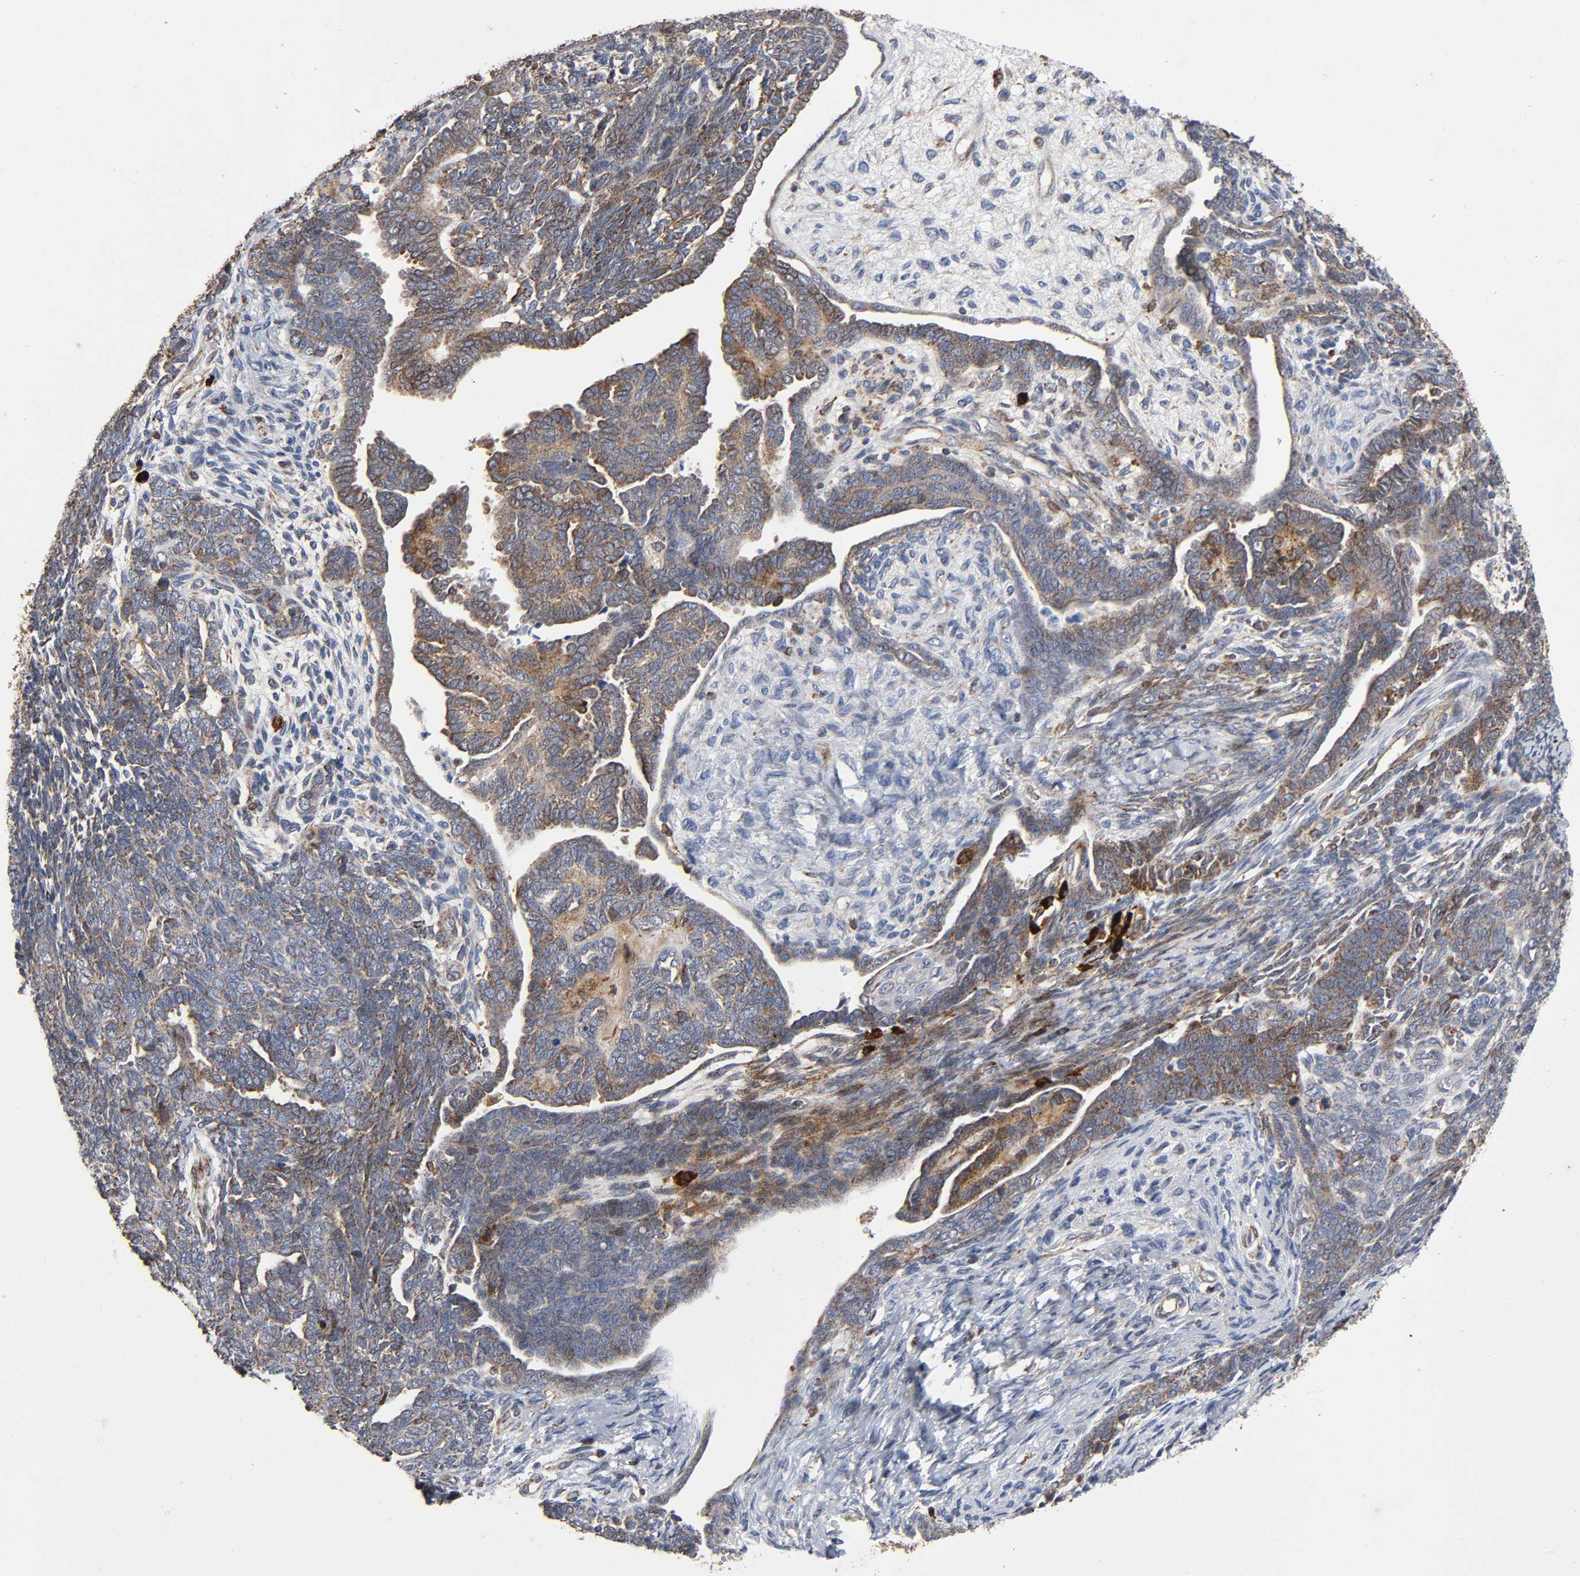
{"staining": {"intensity": "moderate", "quantity": "25%-75%", "location": "cytoplasmic/membranous"}, "tissue": "endometrial cancer", "cell_type": "Tumor cells", "image_type": "cancer", "snomed": [{"axis": "morphology", "description": "Neoplasm, malignant, NOS"}, {"axis": "topography", "description": "Endometrium"}], "caption": "Human endometrial cancer (malignant neoplasm) stained with a protein marker demonstrates moderate staining in tumor cells.", "gene": "MAP3K1", "patient": {"sex": "female", "age": 74}}